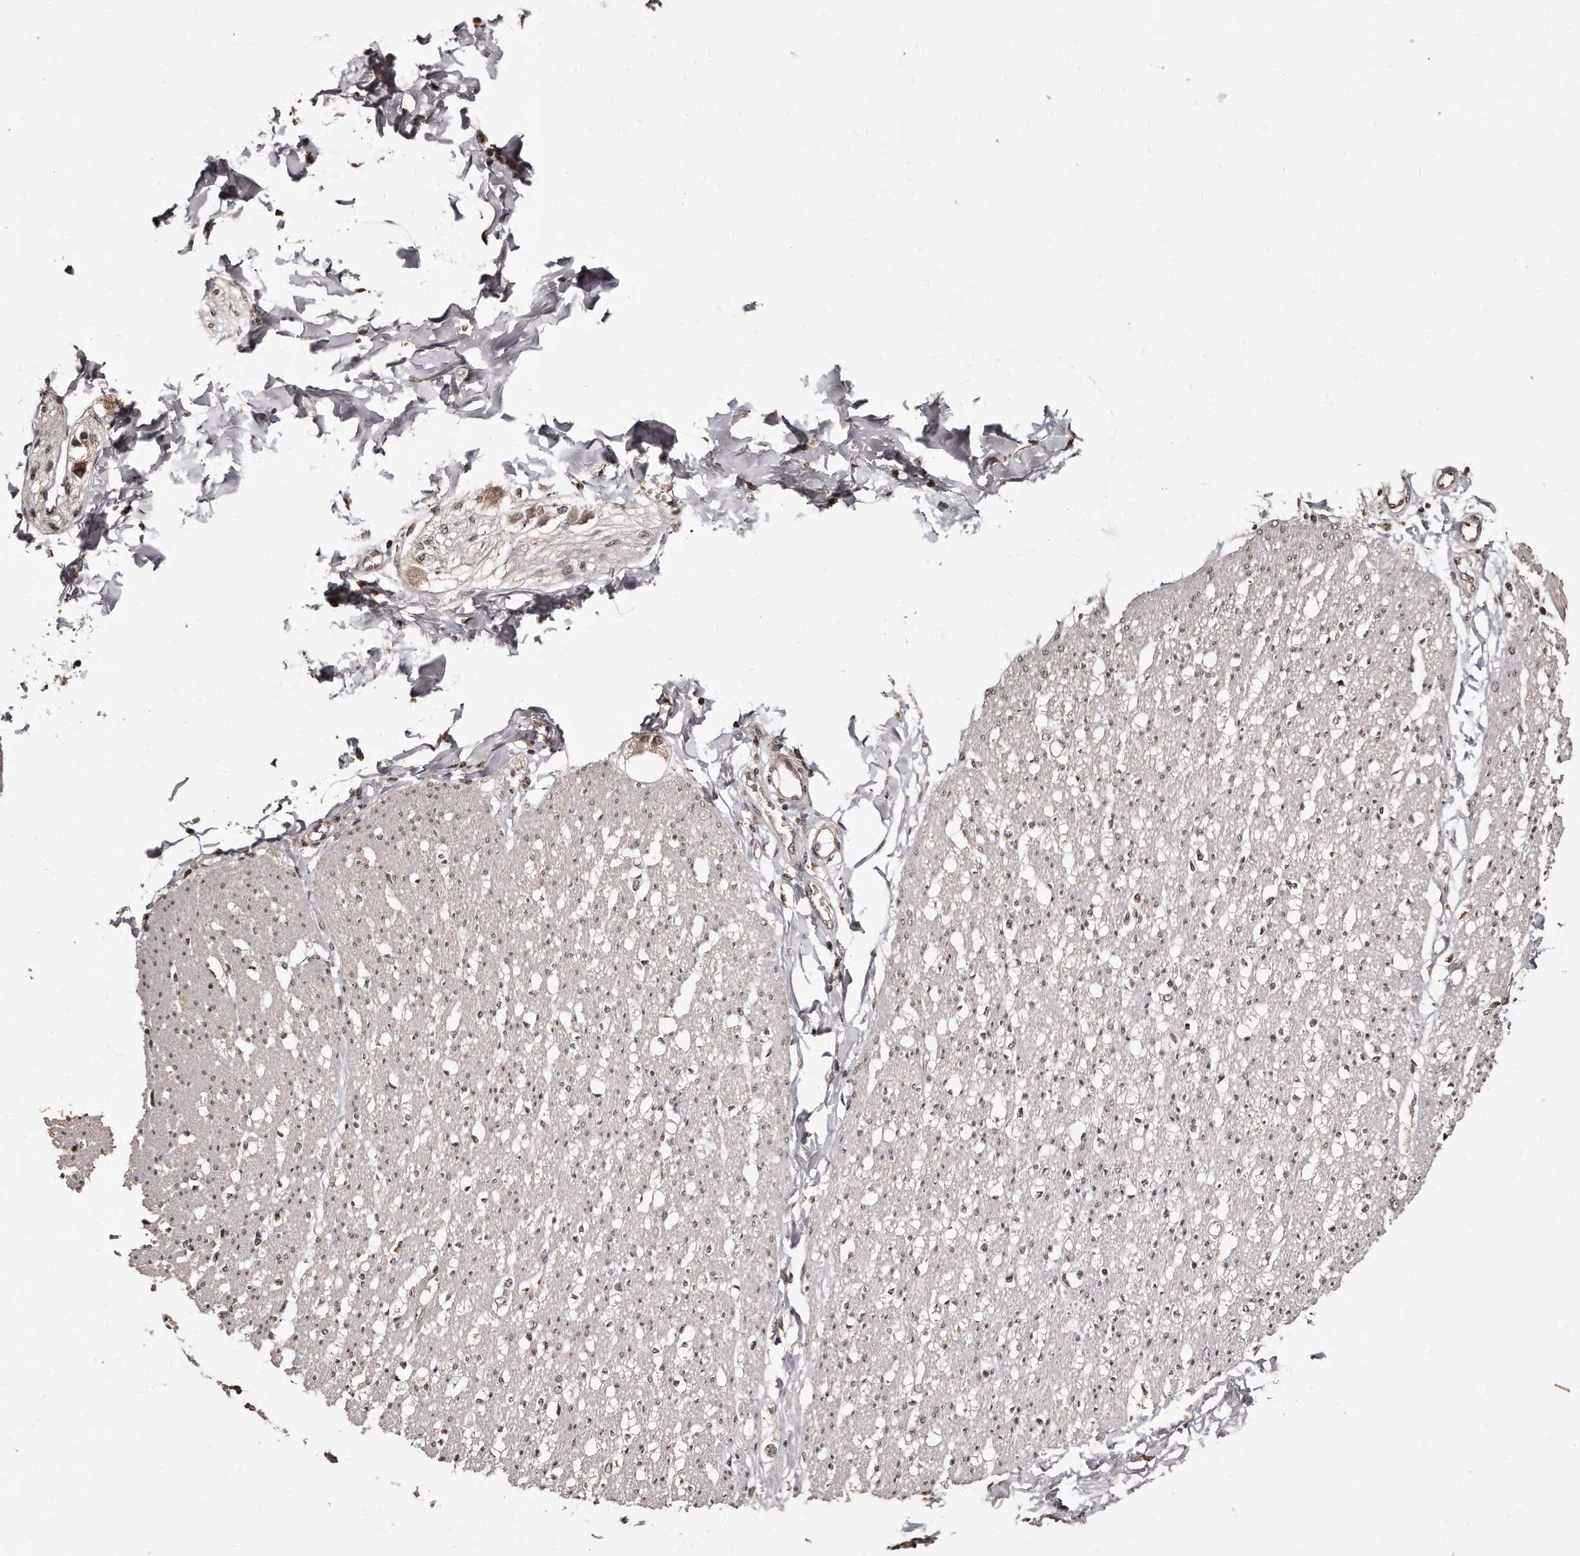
{"staining": {"intensity": "weak", "quantity": ">75%", "location": "cytoplasmic/membranous,nuclear"}, "tissue": "smooth muscle", "cell_type": "Smooth muscle cells", "image_type": "normal", "snomed": [{"axis": "morphology", "description": "Normal tissue, NOS"}, {"axis": "morphology", "description": "Adenocarcinoma, NOS"}, {"axis": "topography", "description": "Colon"}, {"axis": "topography", "description": "Peripheral nerve tissue"}], "caption": "Smooth muscle stained for a protein (brown) reveals weak cytoplasmic/membranous,nuclear positive expression in approximately >75% of smooth muscle cells.", "gene": "TSHR", "patient": {"sex": "male", "age": 14}}